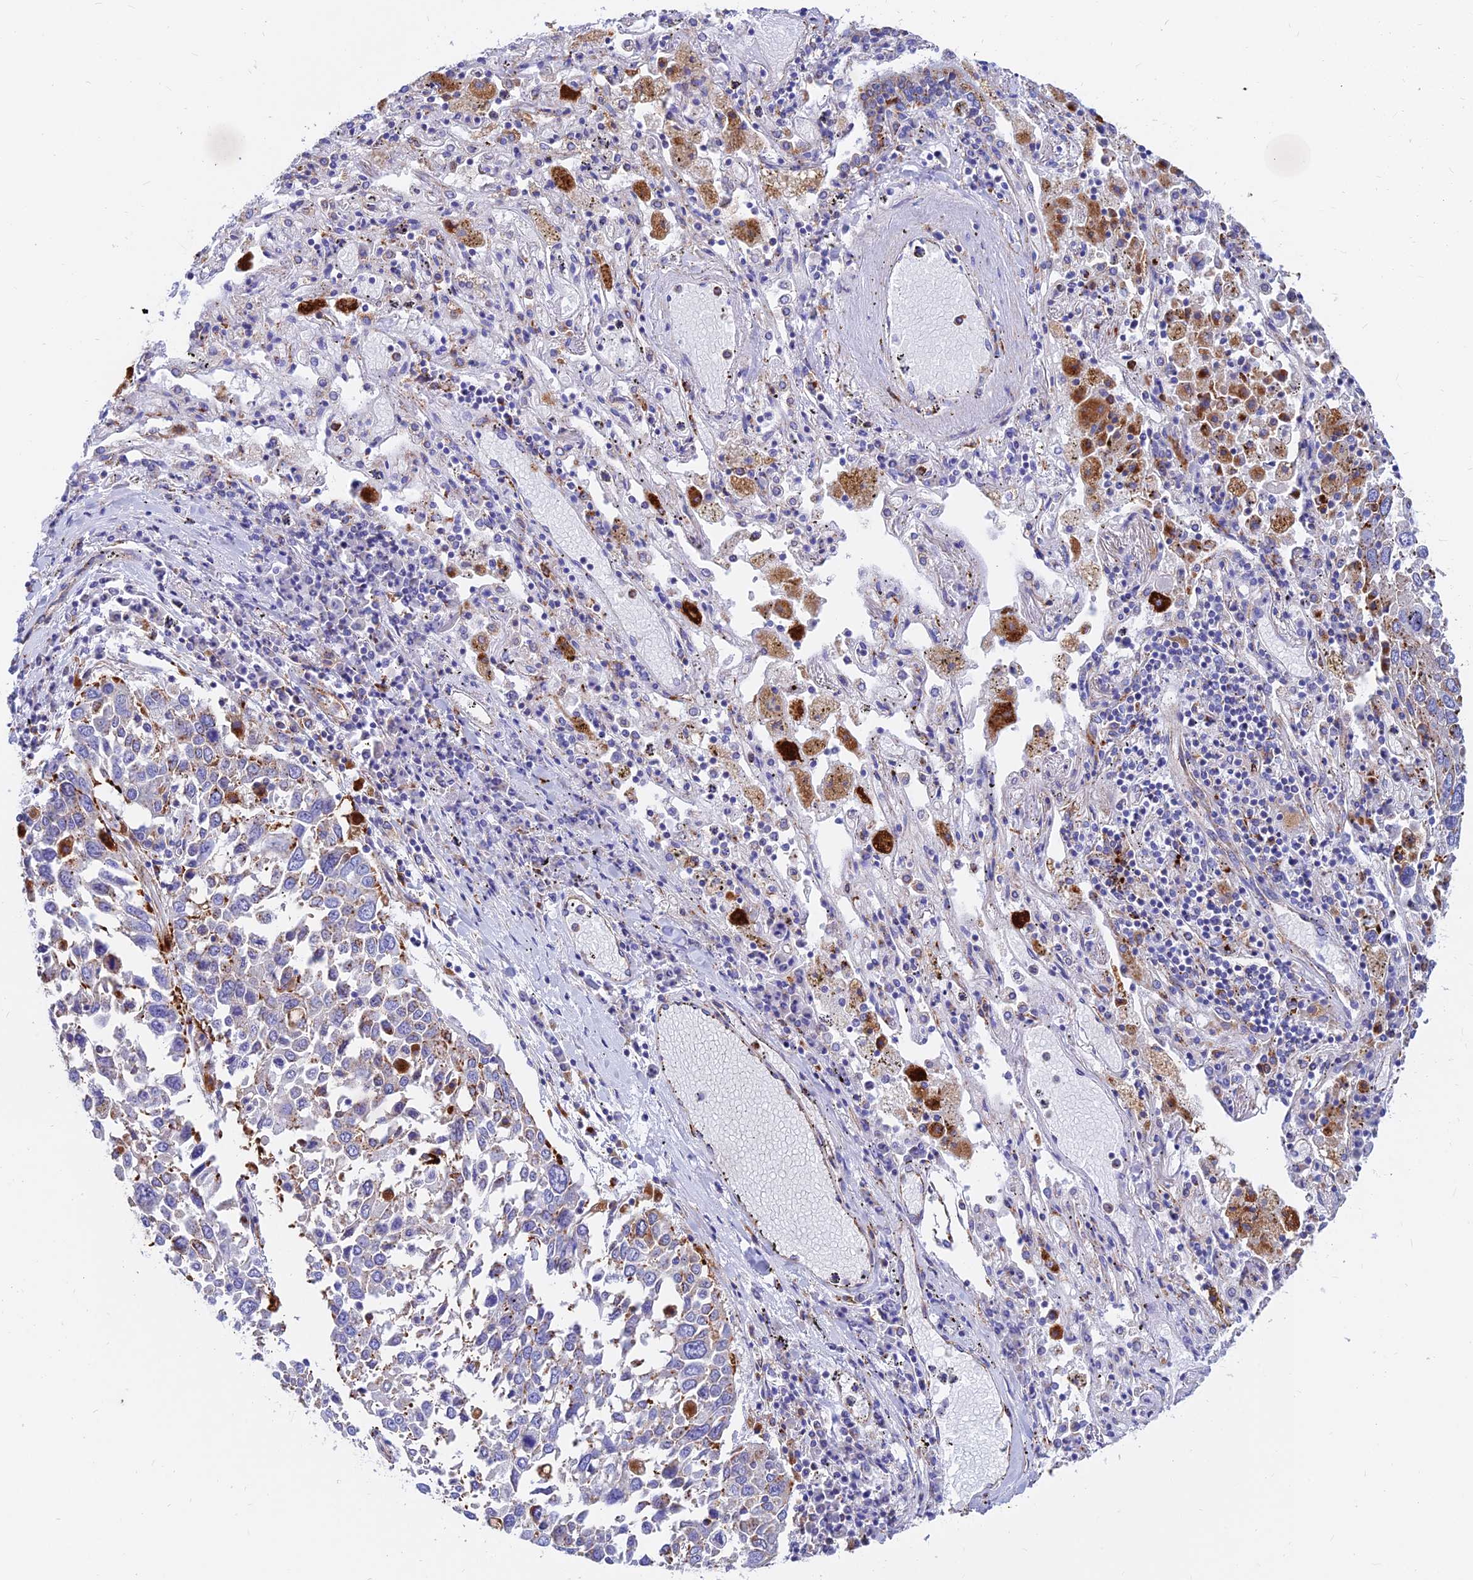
{"staining": {"intensity": "moderate", "quantity": "<25%", "location": "cytoplasmic/membranous"}, "tissue": "lung cancer", "cell_type": "Tumor cells", "image_type": "cancer", "snomed": [{"axis": "morphology", "description": "Squamous cell carcinoma, NOS"}, {"axis": "topography", "description": "Lung"}], "caption": "Protein analysis of lung cancer tissue exhibits moderate cytoplasmic/membranous expression in approximately <25% of tumor cells. Using DAB (3,3'-diaminobenzidine) (brown) and hematoxylin (blue) stains, captured at high magnification using brightfield microscopy.", "gene": "SPNS1", "patient": {"sex": "male", "age": 65}}